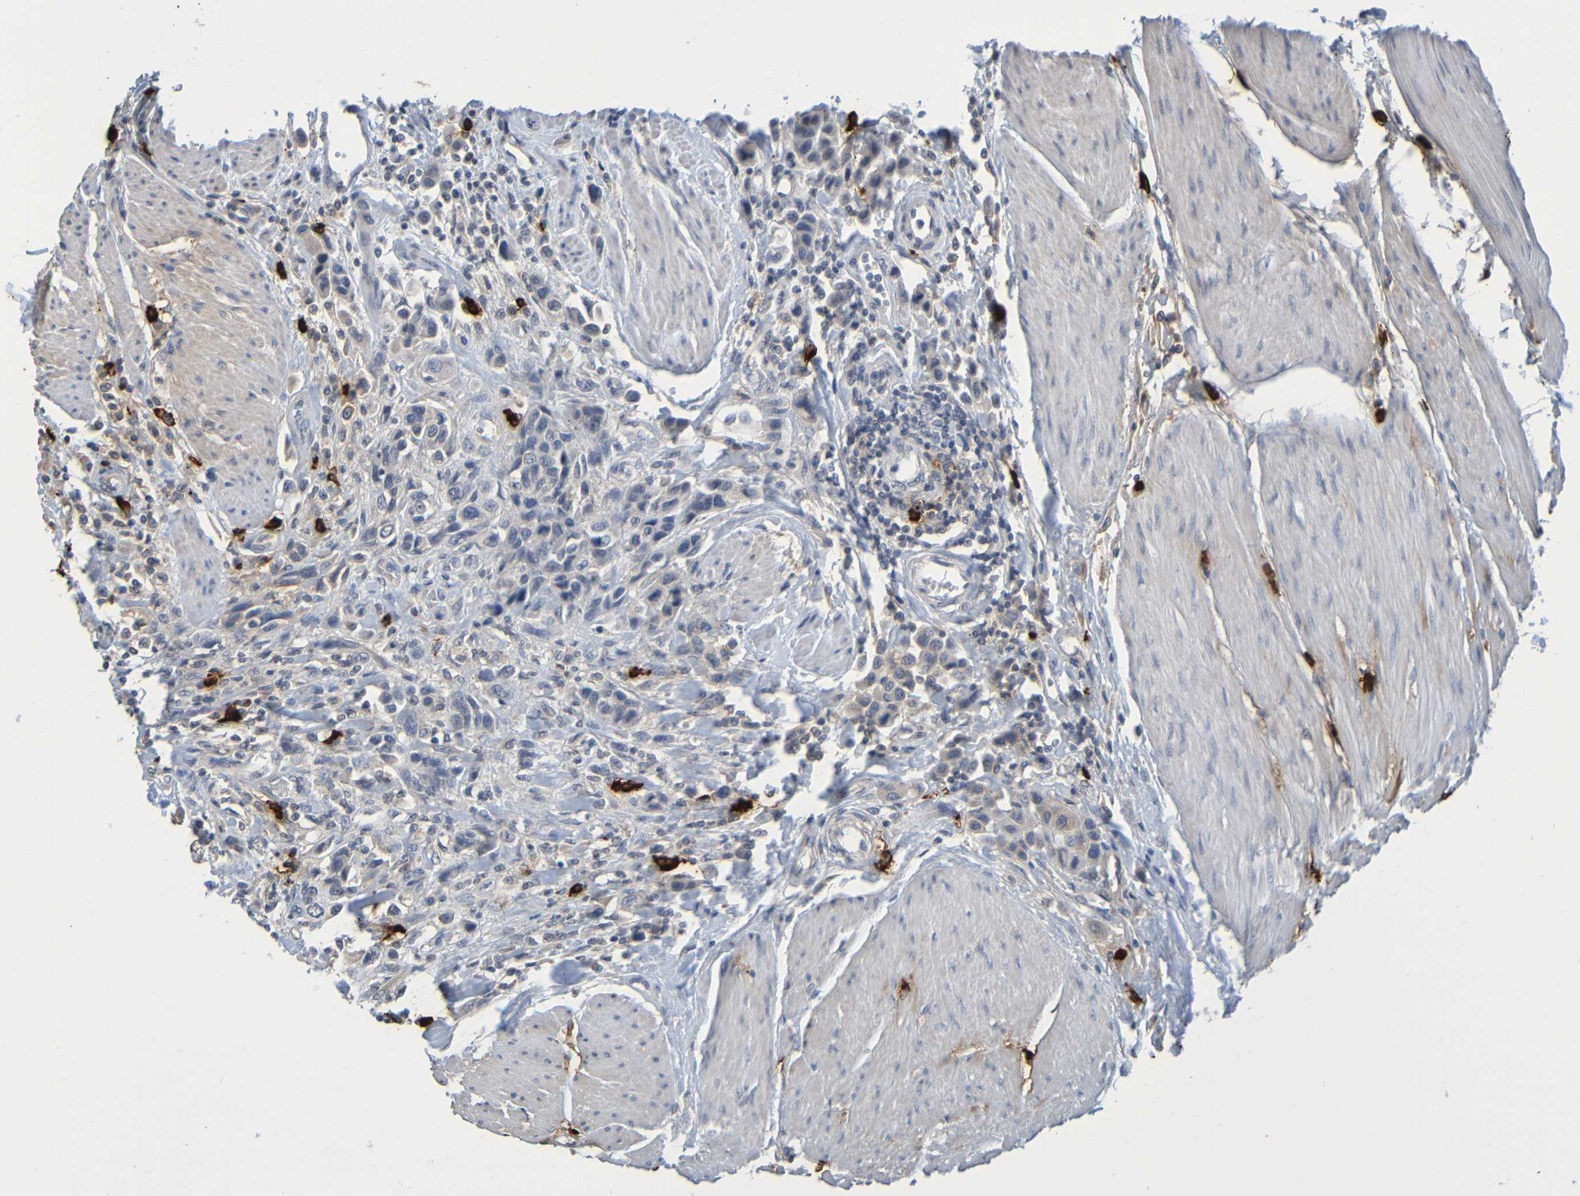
{"staining": {"intensity": "negative", "quantity": "none", "location": "none"}, "tissue": "urothelial cancer", "cell_type": "Tumor cells", "image_type": "cancer", "snomed": [{"axis": "morphology", "description": "Urothelial carcinoma, High grade"}, {"axis": "topography", "description": "Urinary bladder"}], "caption": "High power microscopy micrograph of an immunohistochemistry image of urothelial cancer, revealing no significant staining in tumor cells.", "gene": "C3AR1", "patient": {"sex": "male", "age": 50}}